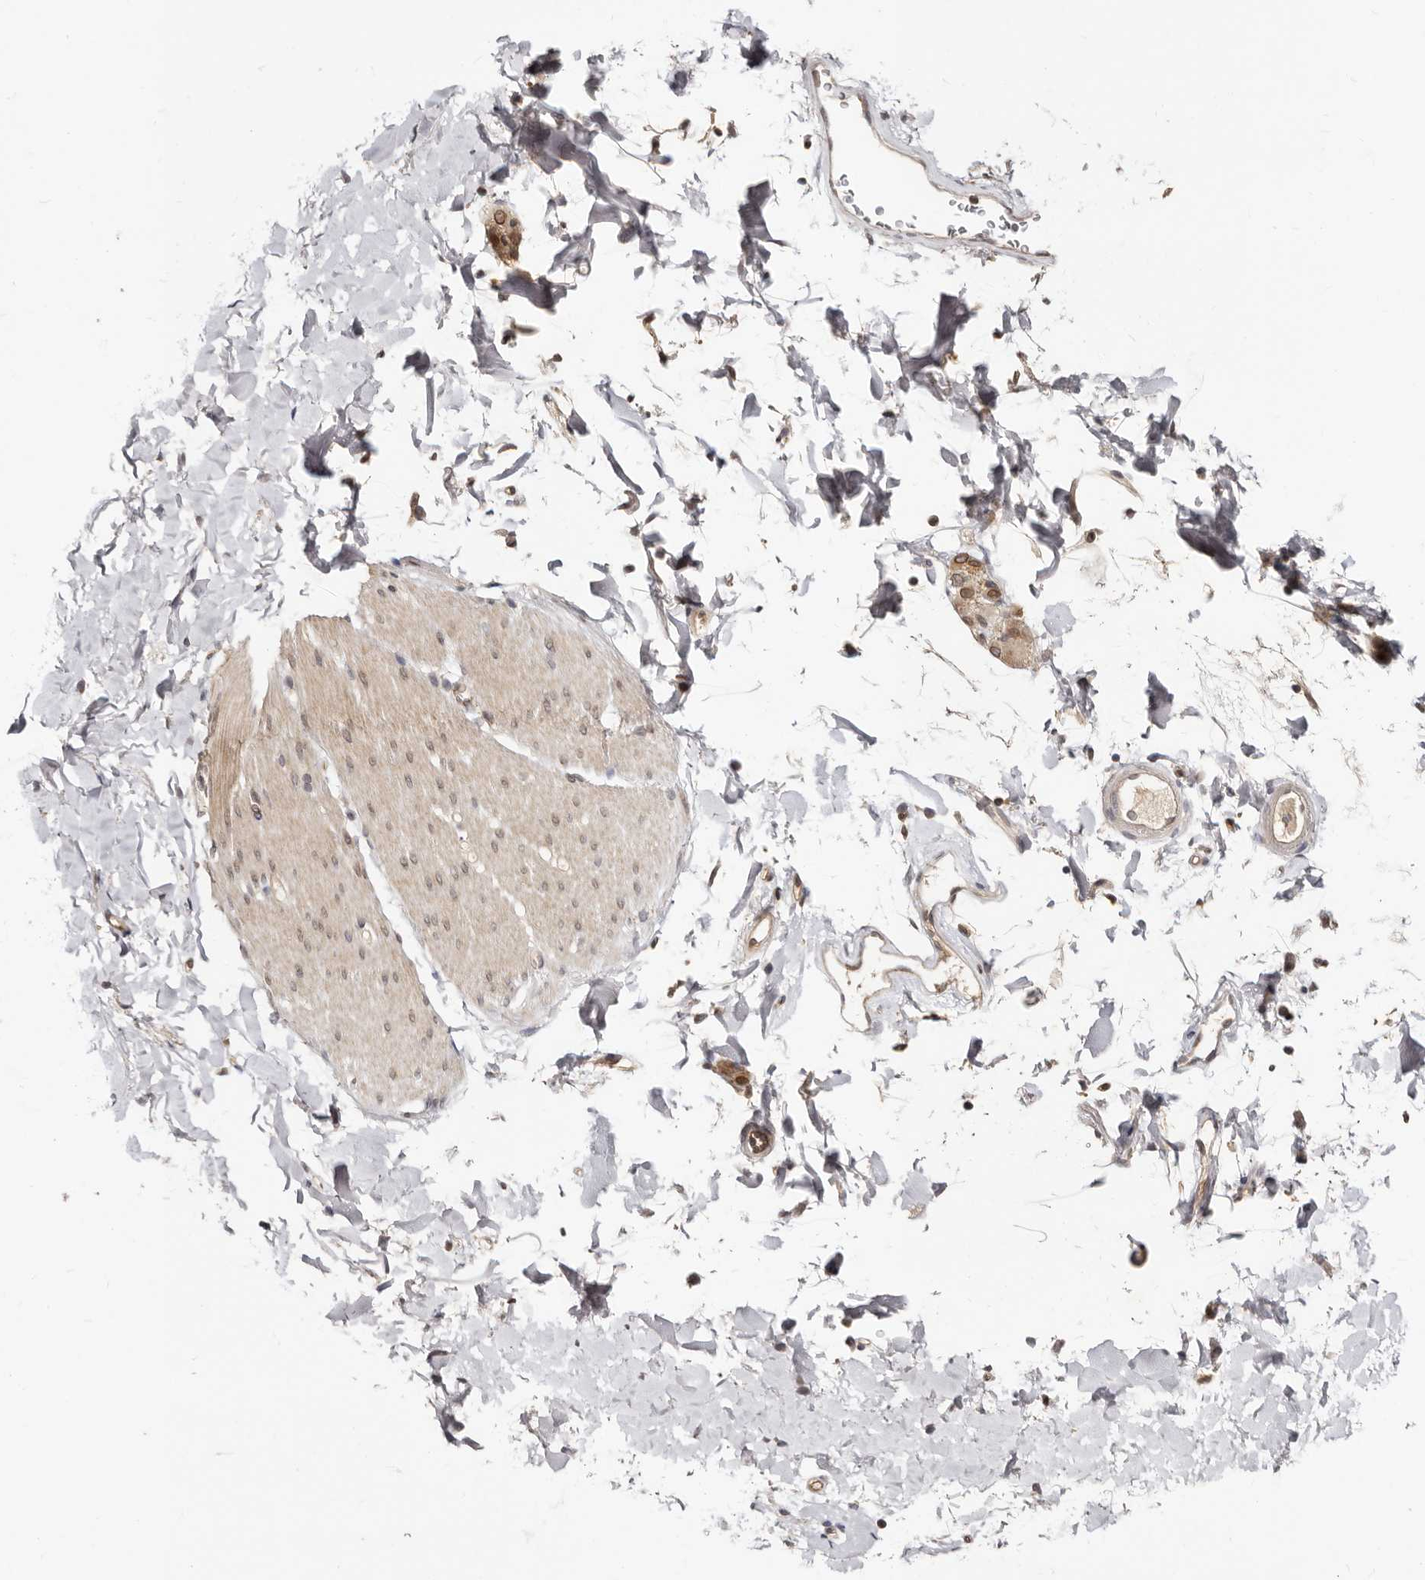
{"staining": {"intensity": "weak", "quantity": "<25%", "location": "cytoplasmic/membranous,nuclear"}, "tissue": "smooth muscle", "cell_type": "Smooth muscle cells", "image_type": "normal", "snomed": [{"axis": "morphology", "description": "Normal tissue, NOS"}, {"axis": "topography", "description": "Smooth muscle"}, {"axis": "topography", "description": "Small intestine"}], "caption": "Immunohistochemical staining of unremarkable human smooth muscle demonstrates no significant staining in smooth muscle cells.", "gene": "LCORL", "patient": {"sex": "female", "age": 84}}